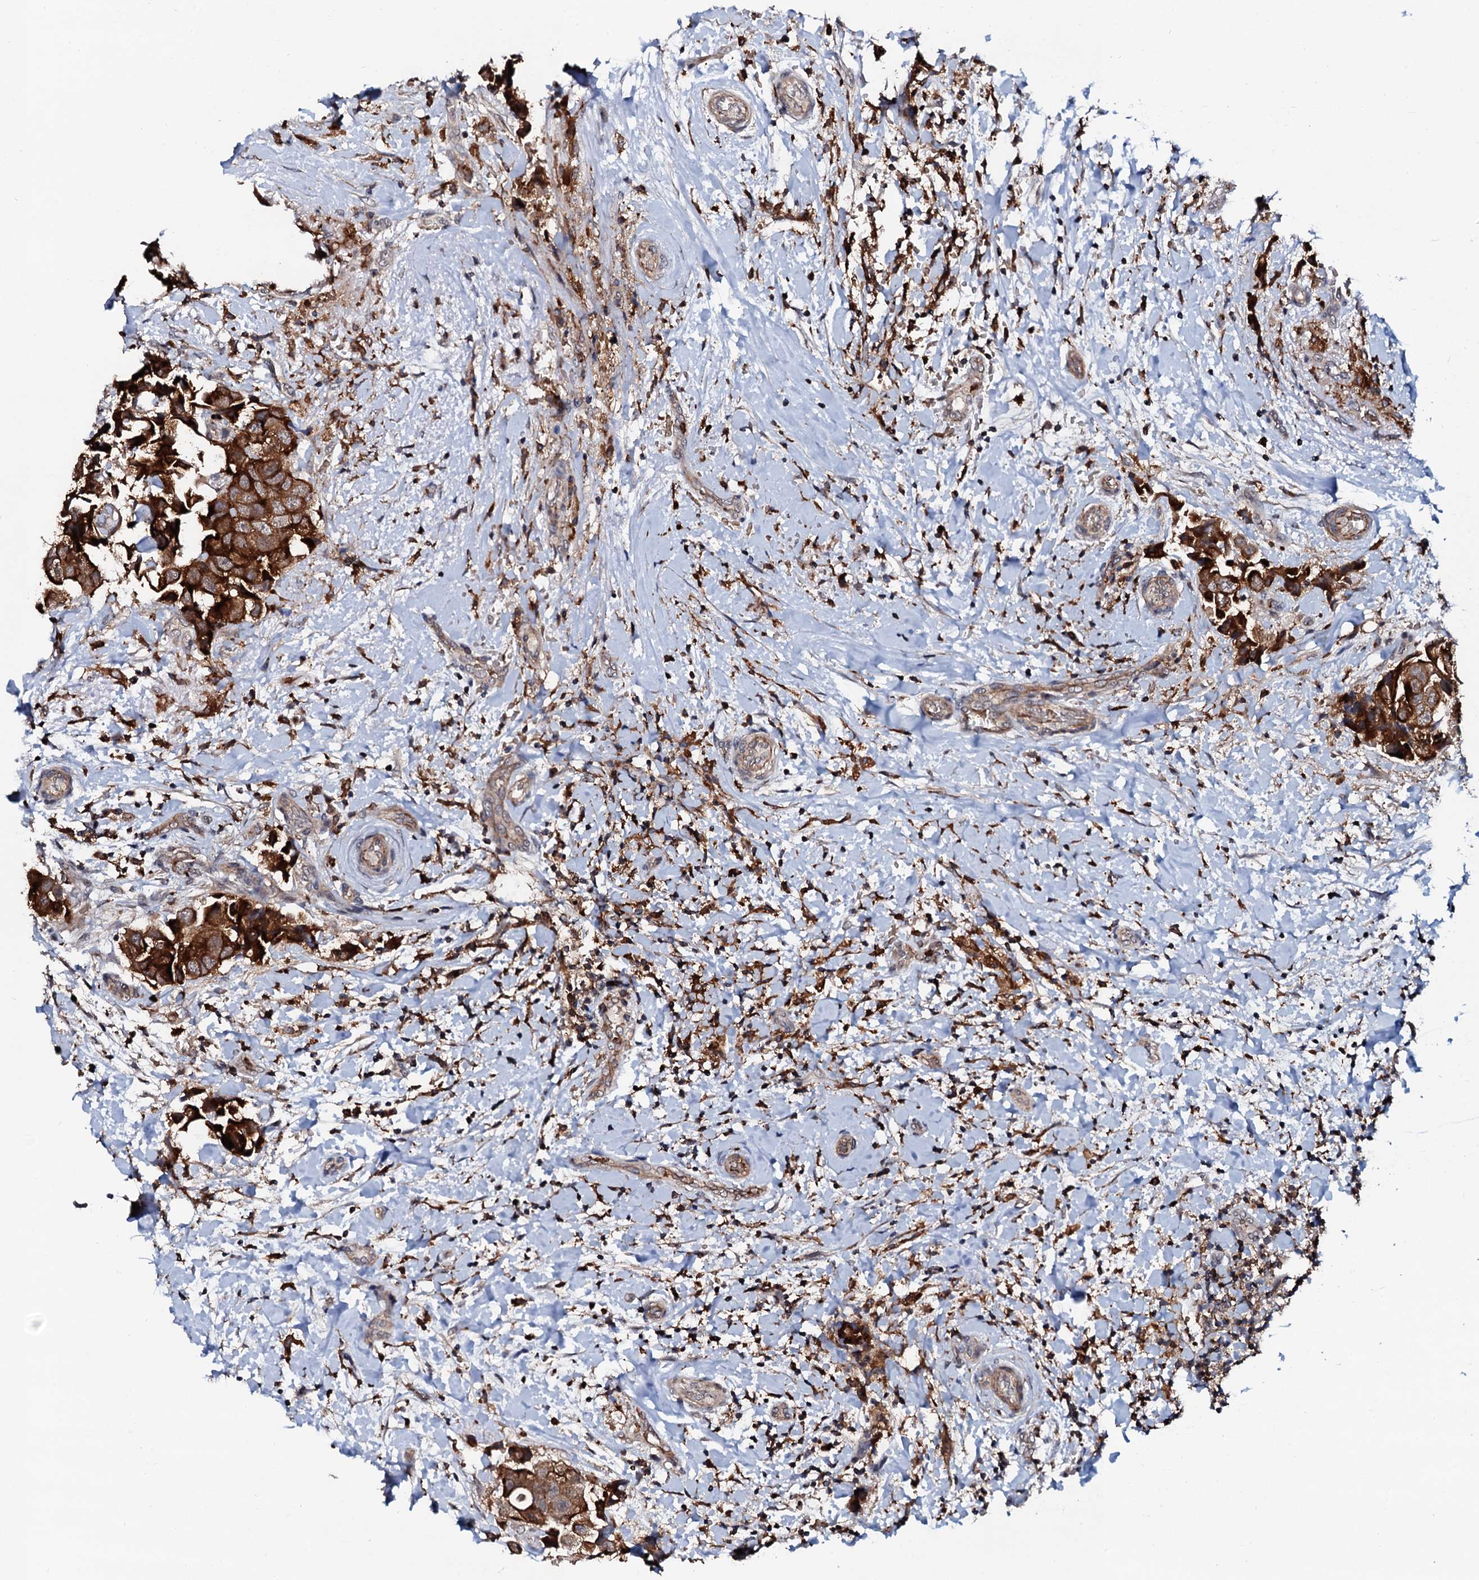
{"staining": {"intensity": "strong", "quantity": ">75%", "location": "cytoplasmic/membranous"}, "tissue": "breast cancer", "cell_type": "Tumor cells", "image_type": "cancer", "snomed": [{"axis": "morphology", "description": "Normal tissue, NOS"}, {"axis": "morphology", "description": "Duct carcinoma"}, {"axis": "topography", "description": "Breast"}], "caption": "The immunohistochemical stain labels strong cytoplasmic/membranous positivity in tumor cells of breast infiltrating ductal carcinoma tissue.", "gene": "VAMP8", "patient": {"sex": "female", "age": 62}}